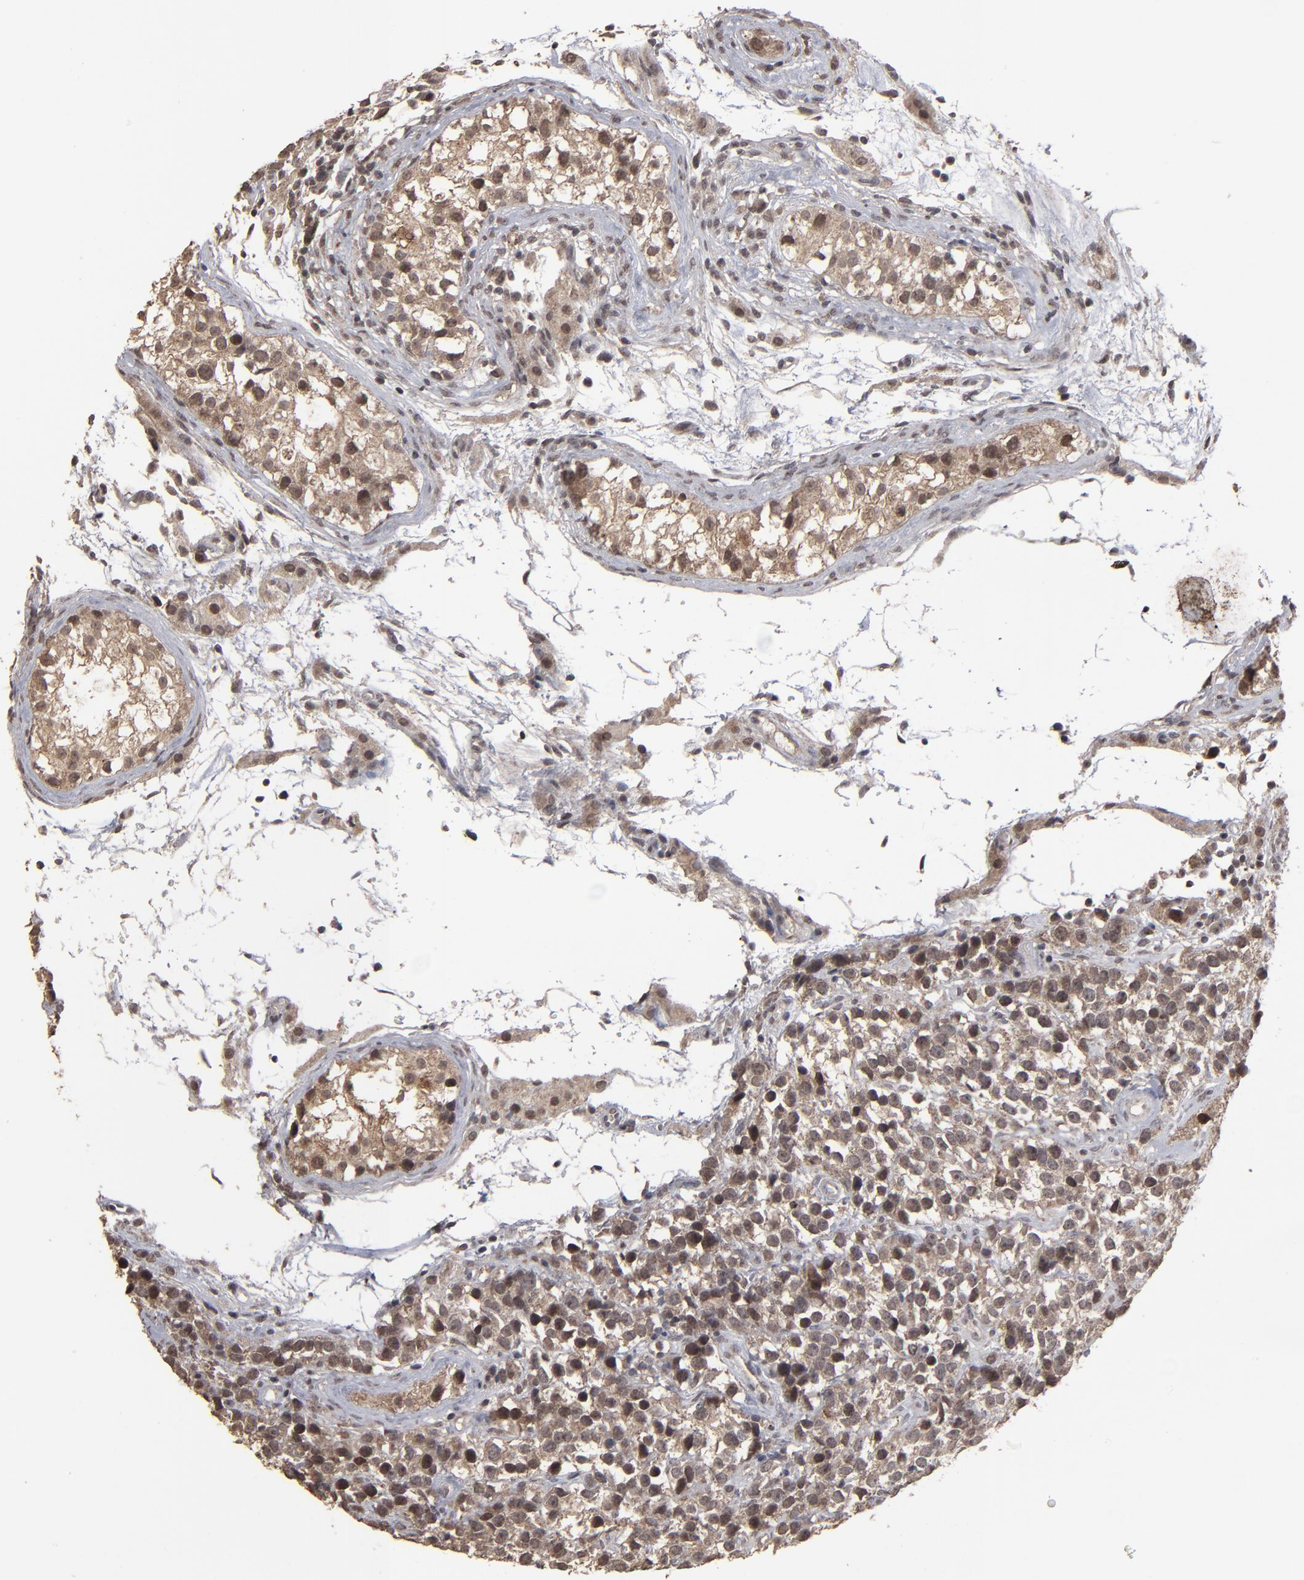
{"staining": {"intensity": "strong", "quantity": ">75%", "location": "cytoplasmic/membranous,nuclear"}, "tissue": "testis cancer", "cell_type": "Tumor cells", "image_type": "cancer", "snomed": [{"axis": "morphology", "description": "Seminoma, NOS"}, {"axis": "topography", "description": "Testis"}], "caption": "Human seminoma (testis) stained with a protein marker shows strong staining in tumor cells.", "gene": "SLC22A17", "patient": {"sex": "male", "age": 25}}